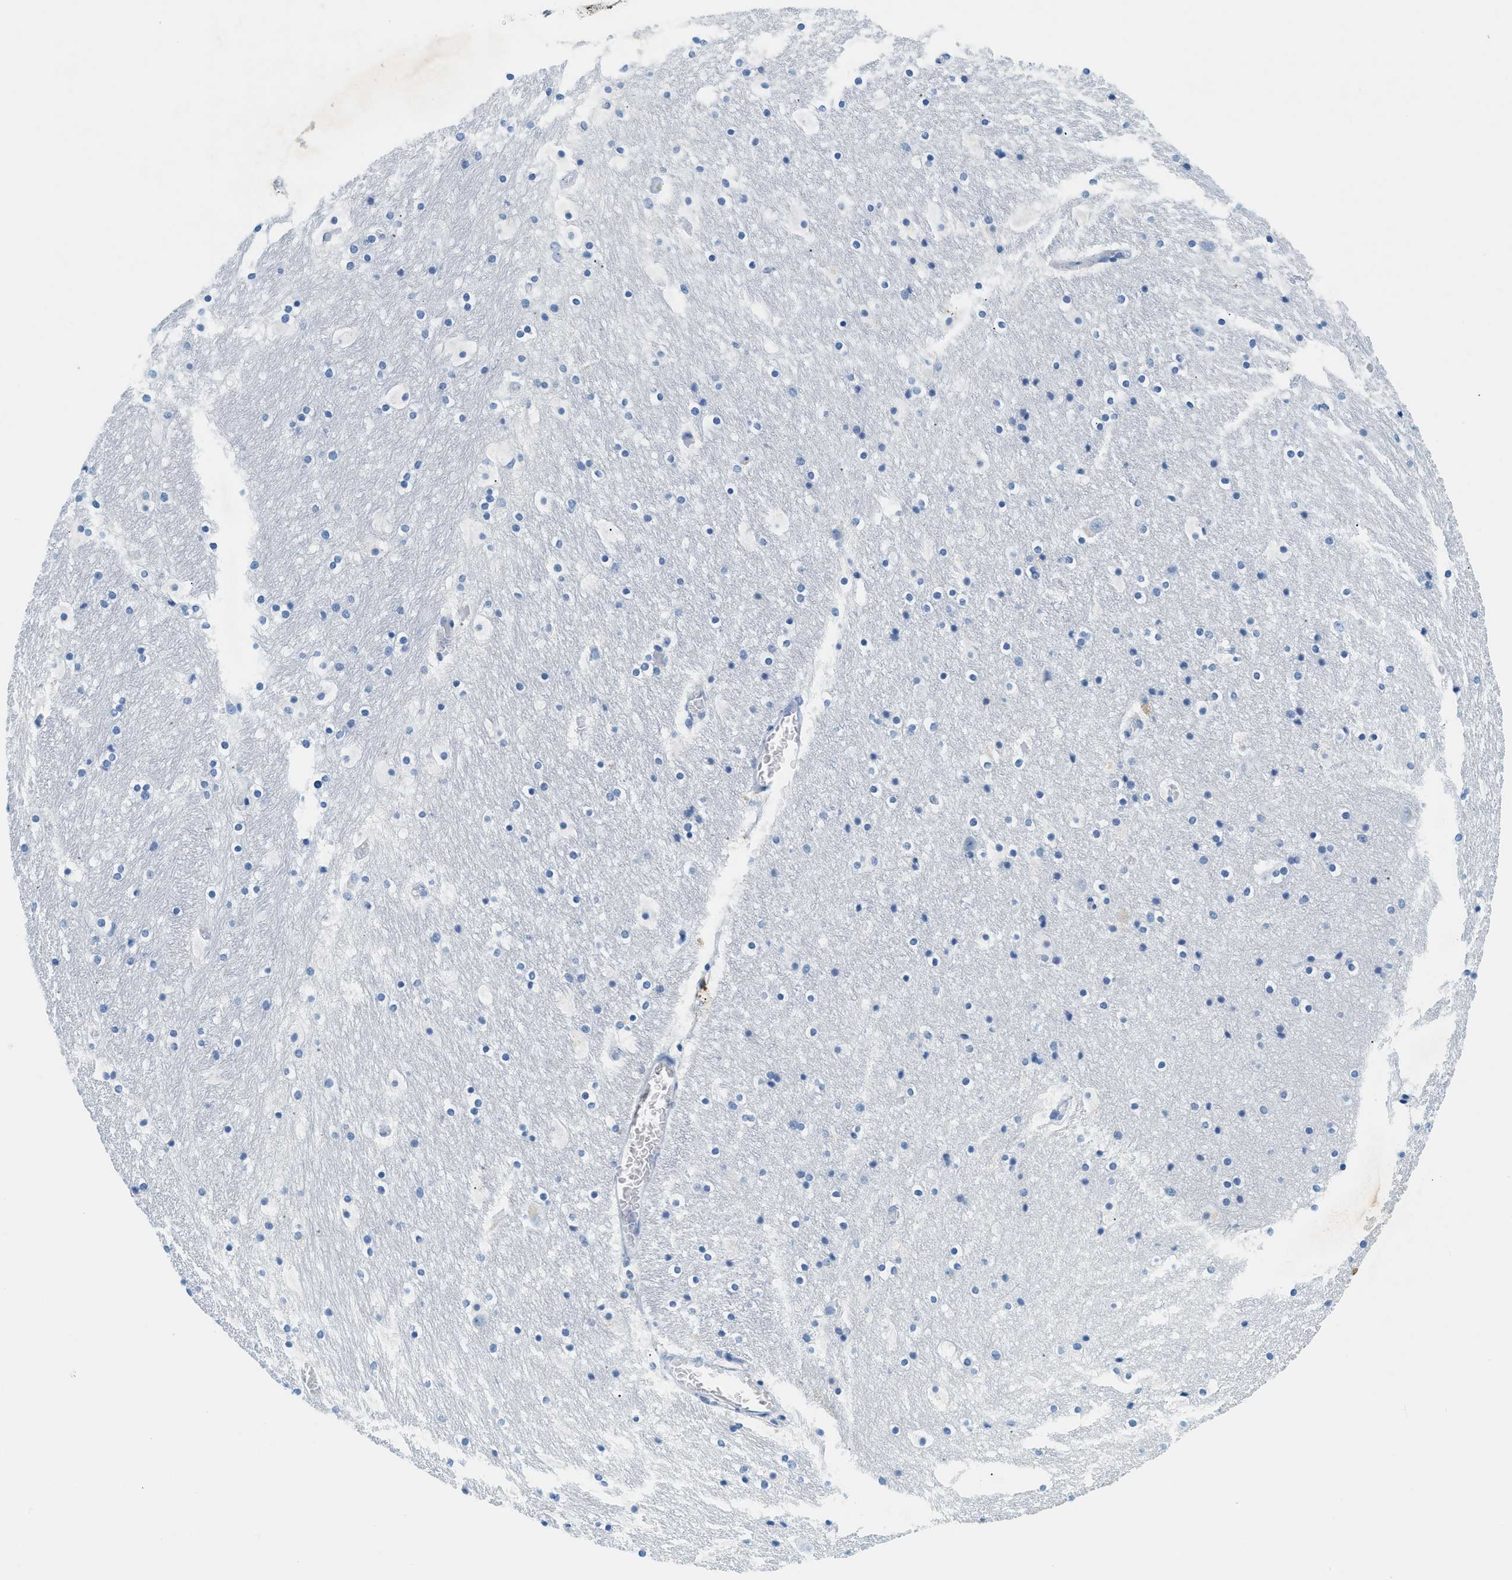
{"staining": {"intensity": "negative", "quantity": "none", "location": "none"}, "tissue": "hippocampus", "cell_type": "Glial cells", "image_type": "normal", "snomed": [{"axis": "morphology", "description": "Normal tissue, NOS"}, {"axis": "topography", "description": "Hippocampus"}], "caption": "This photomicrograph is of normal hippocampus stained with IHC to label a protein in brown with the nuclei are counter-stained blue. There is no positivity in glial cells.", "gene": "STXBP2", "patient": {"sex": "male", "age": 45}}